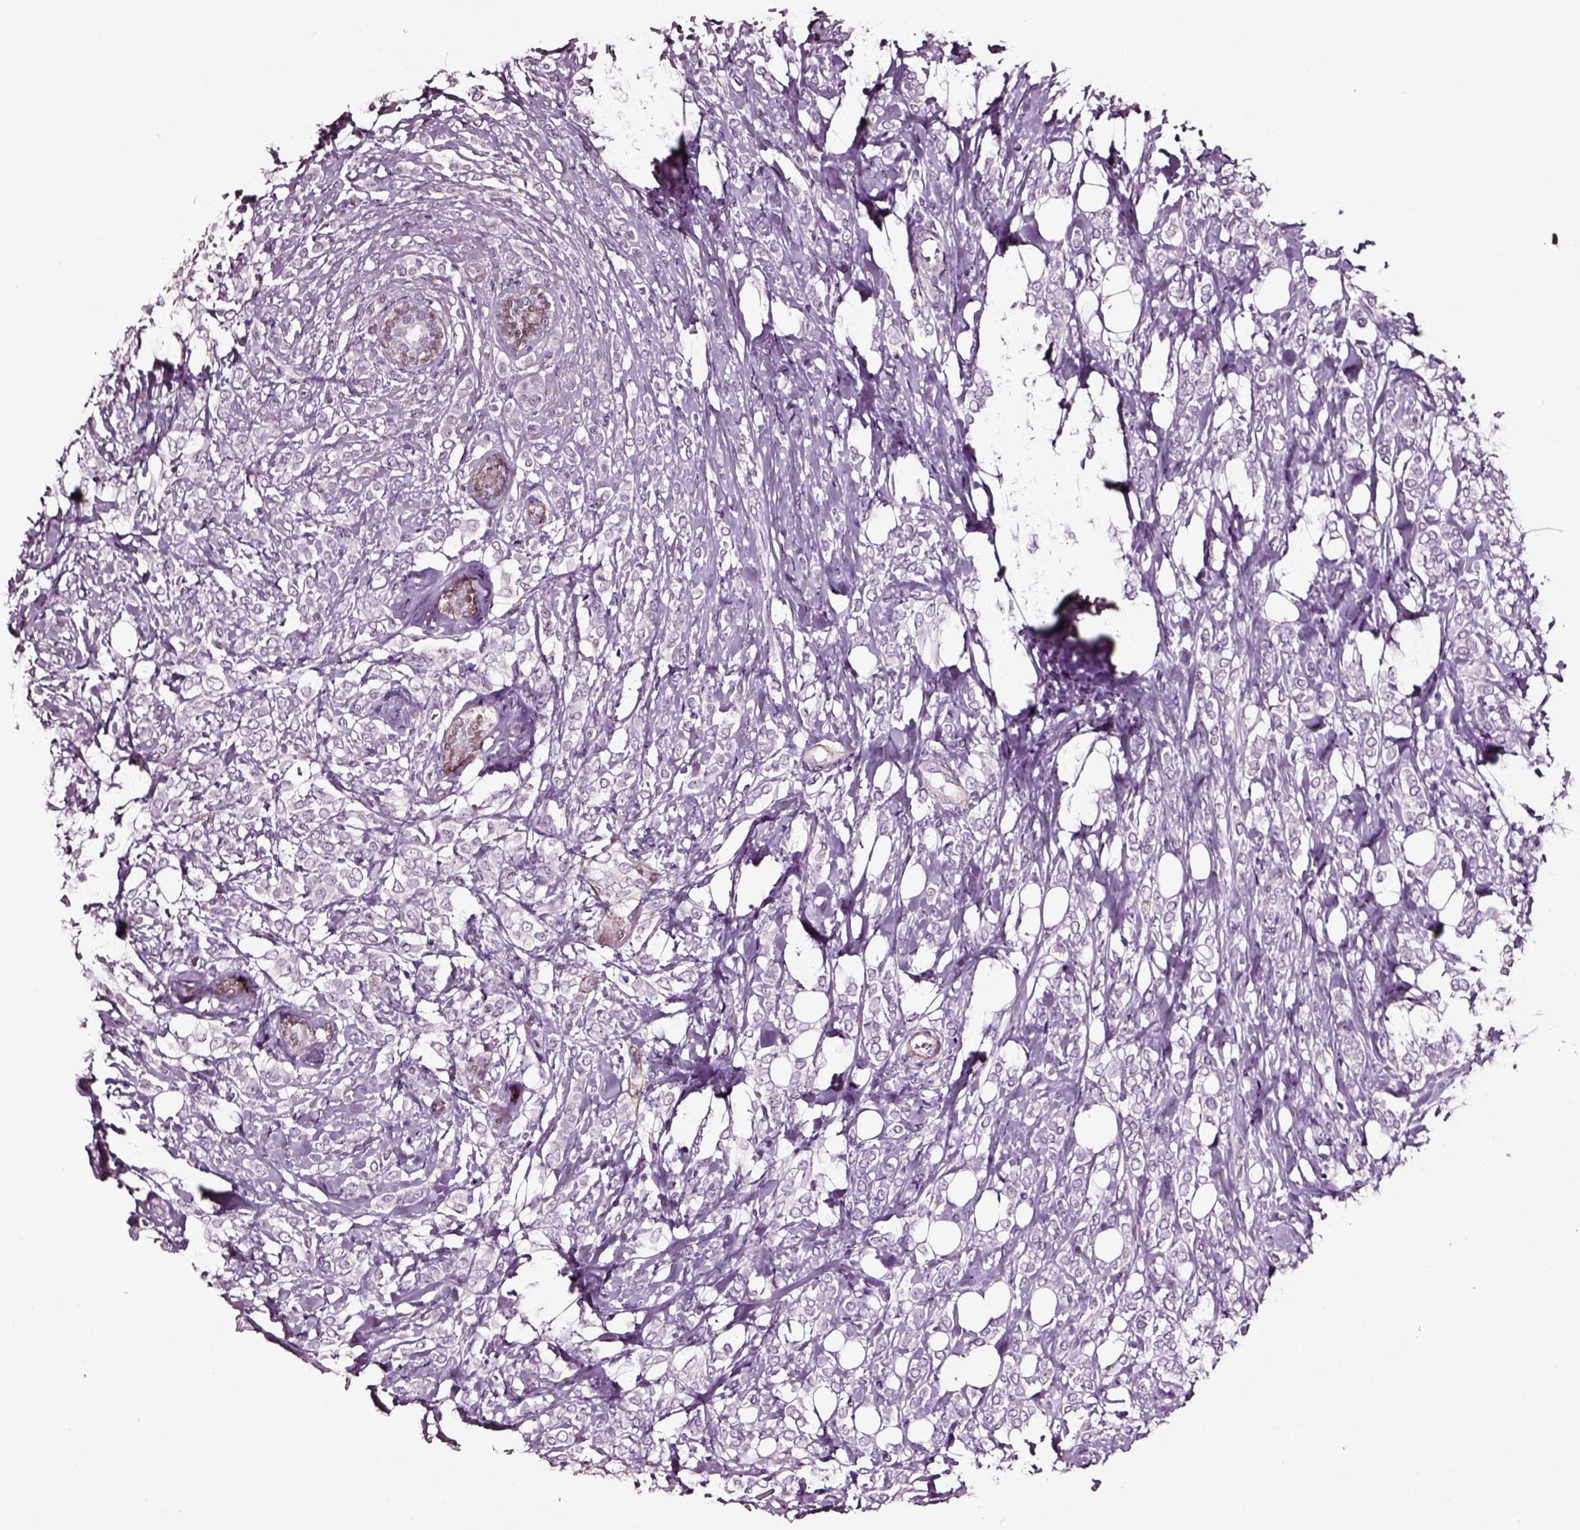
{"staining": {"intensity": "negative", "quantity": "none", "location": "none"}, "tissue": "breast cancer", "cell_type": "Tumor cells", "image_type": "cancer", "snomed": [{"axis": "morphology", "description": "Lobular carcinoma"}, {"axis": "topography", "description": "Breast"}], "caption": "Tumor cells show no significant positivity in breast cancer.", "gene": "SOX10", "patient": {"sex": "female", "age": 49}}